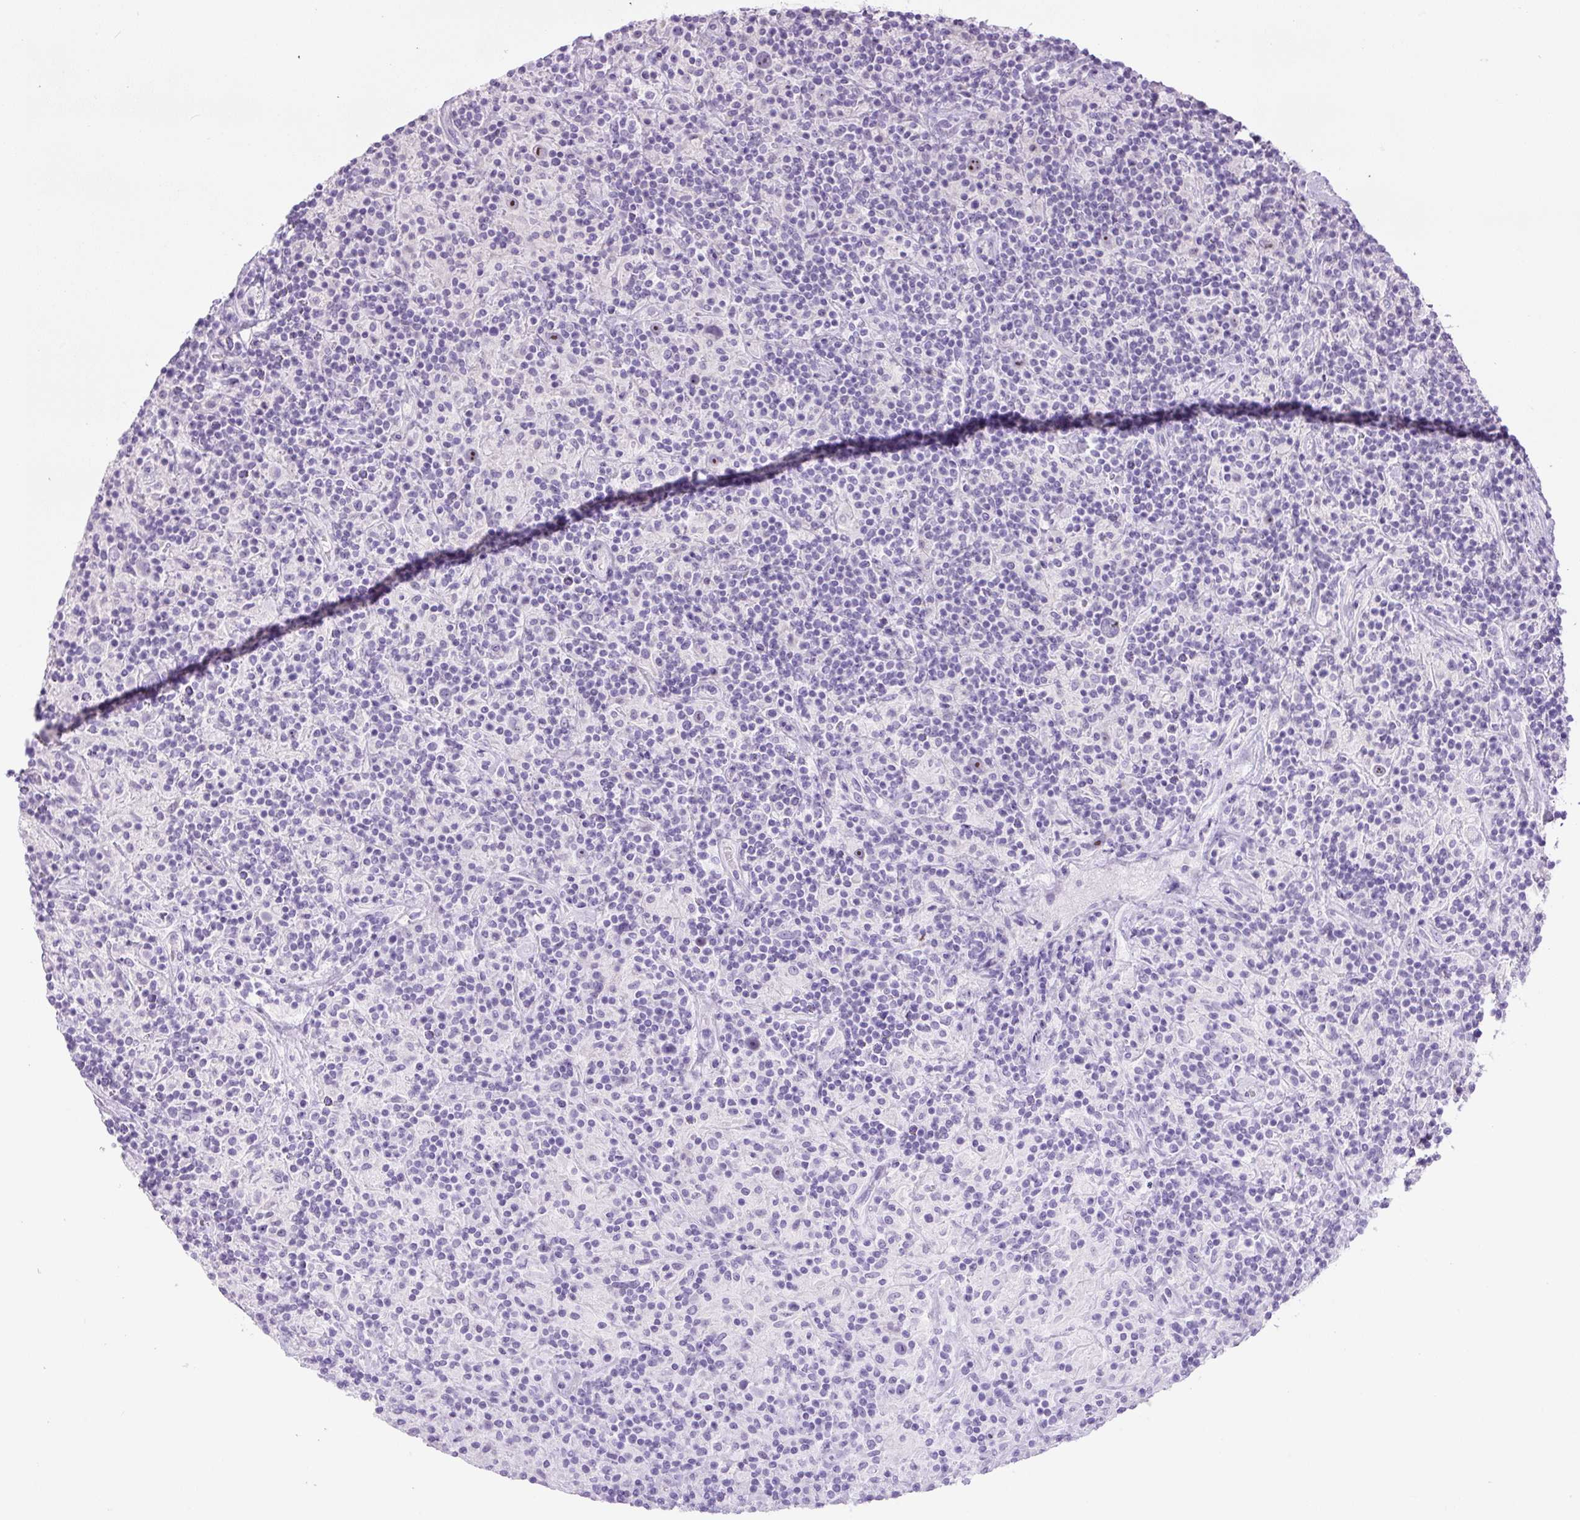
{"staining": {"intensity": "negative", "quantity": "none", "location": "none"}, "tissue": "lymphoma", "cell_type": "Tumor cells", "image_type": "cancer", "snomed": [{"axis": "morphology", "description": "Hodgkin's disease, NOS"}, {"axis": "topography", "description": "Lymph node"}], "caption": "This is an IHC photomicrograph of Hodgkin's disease. There is no staining in tumor cells.", "gene": "TMEM151B", "patient": {"sex": "male", "age": 70}}